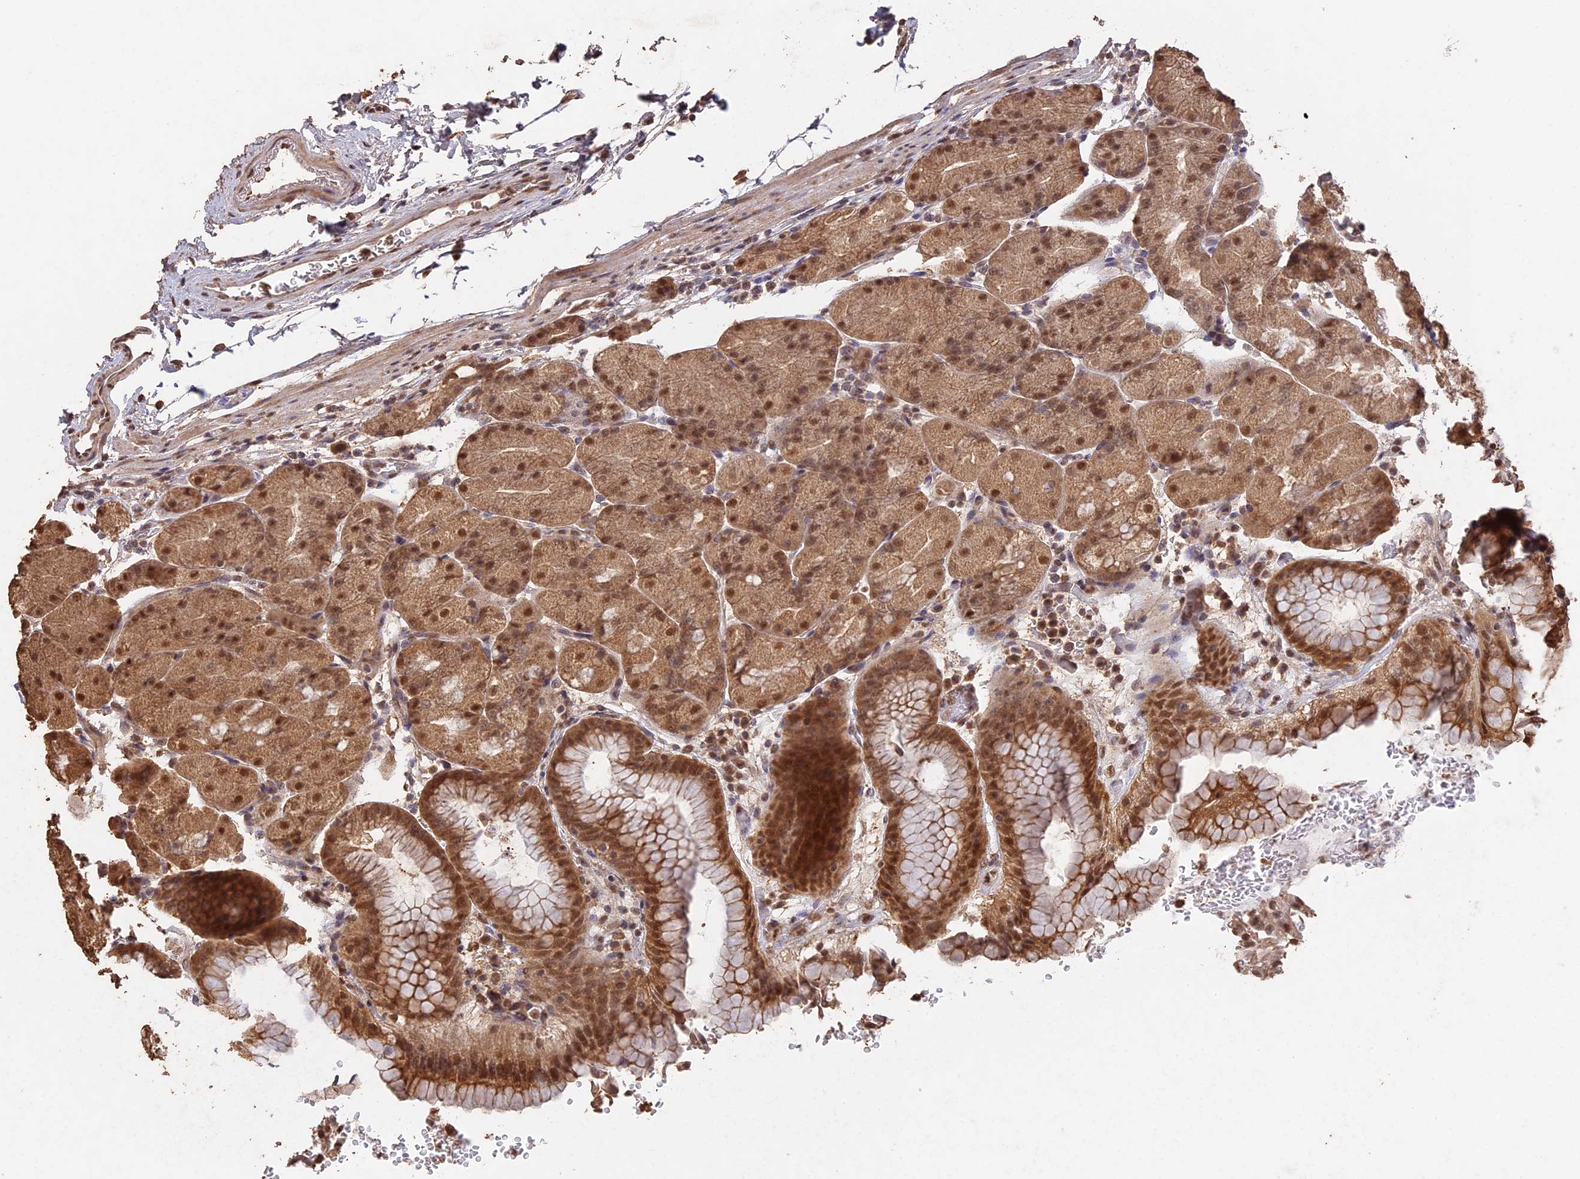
{"staining": {"intensity": "moderate", "quantity": ">75%", "location": "cytoplasmic/membranous,nuclear"}, "tissue": "stomach", "cell_type": "Glandular cells", "image_type": "normal", "snomed": [{"axis": "morphology", "description": "Normal tissue, NOS"}, {"axis": "topography", "description": "Stomach, upper"}, {"axis": "topography", "description": "Stomach, lower"}], "caption": "Protein expression analysis of benign human stomach reveals moderate cytoplasmic/membranous,nuclear staining in approximately >75% of glandular cells. Using DAB (3,3'-diaminobenzidine) (brown) and hematoxylin (blue) stains, captured at high magnification using brightfield microscopy.", "gene": "PSMC6", "patient": {"sex": "male", "age": 62}}